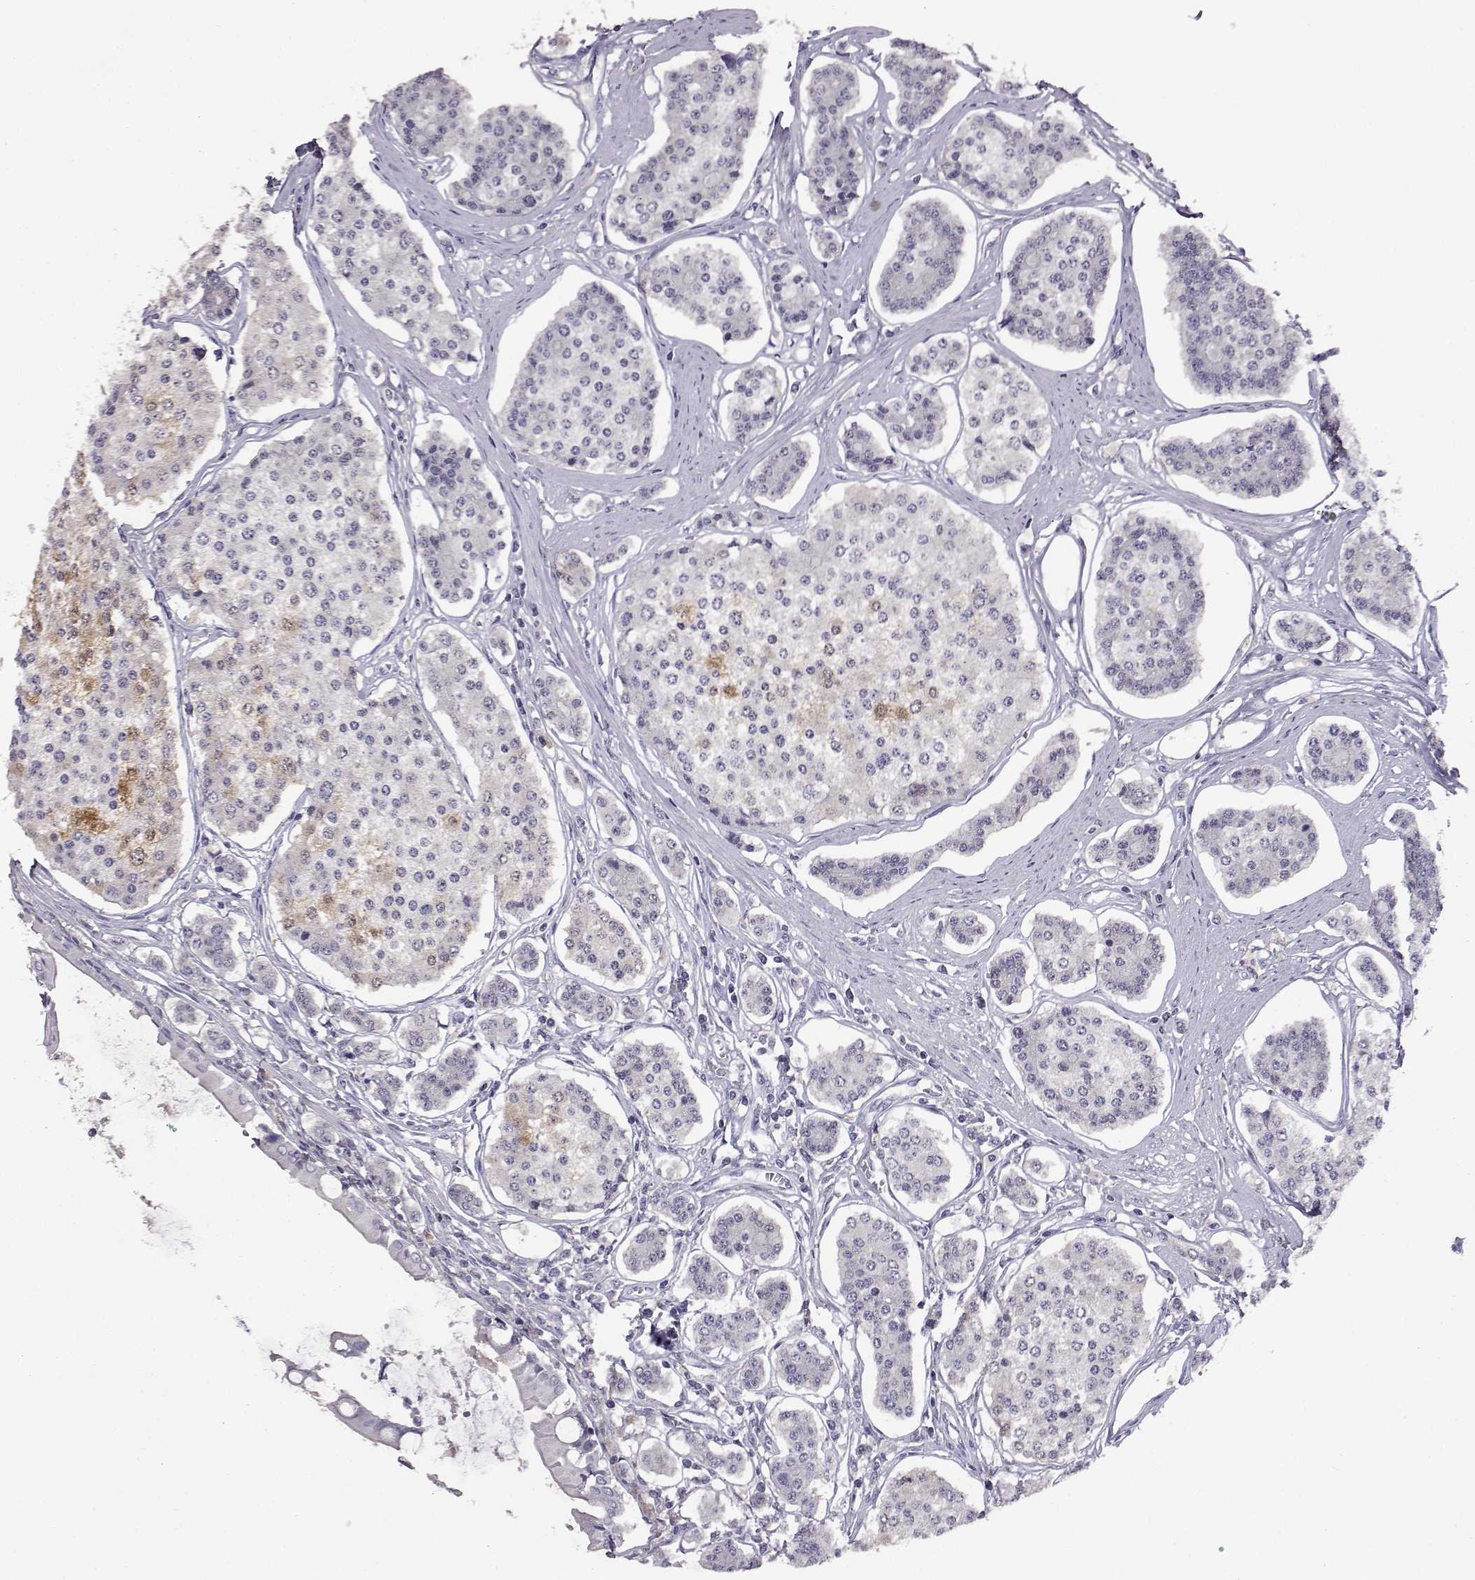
{"staining": {"intensity": "negative", "quantity": "none", "location": "none"}, "tissue": "carcinoid", "cell_type": "Tumor cells", "image_type": "cancer", "snomed": [{"axis": "morphology", "description": "Carcinoid, malignant, NOS"}, {"axis": "topography", "description": "Small intestine"}], "caption": "DAB immunohistochemical staining of human carcinoid reveals no significant staining in tumor cells.", "gene": "AKR1B1", "patient": {"sex": "female", "age": 65}}